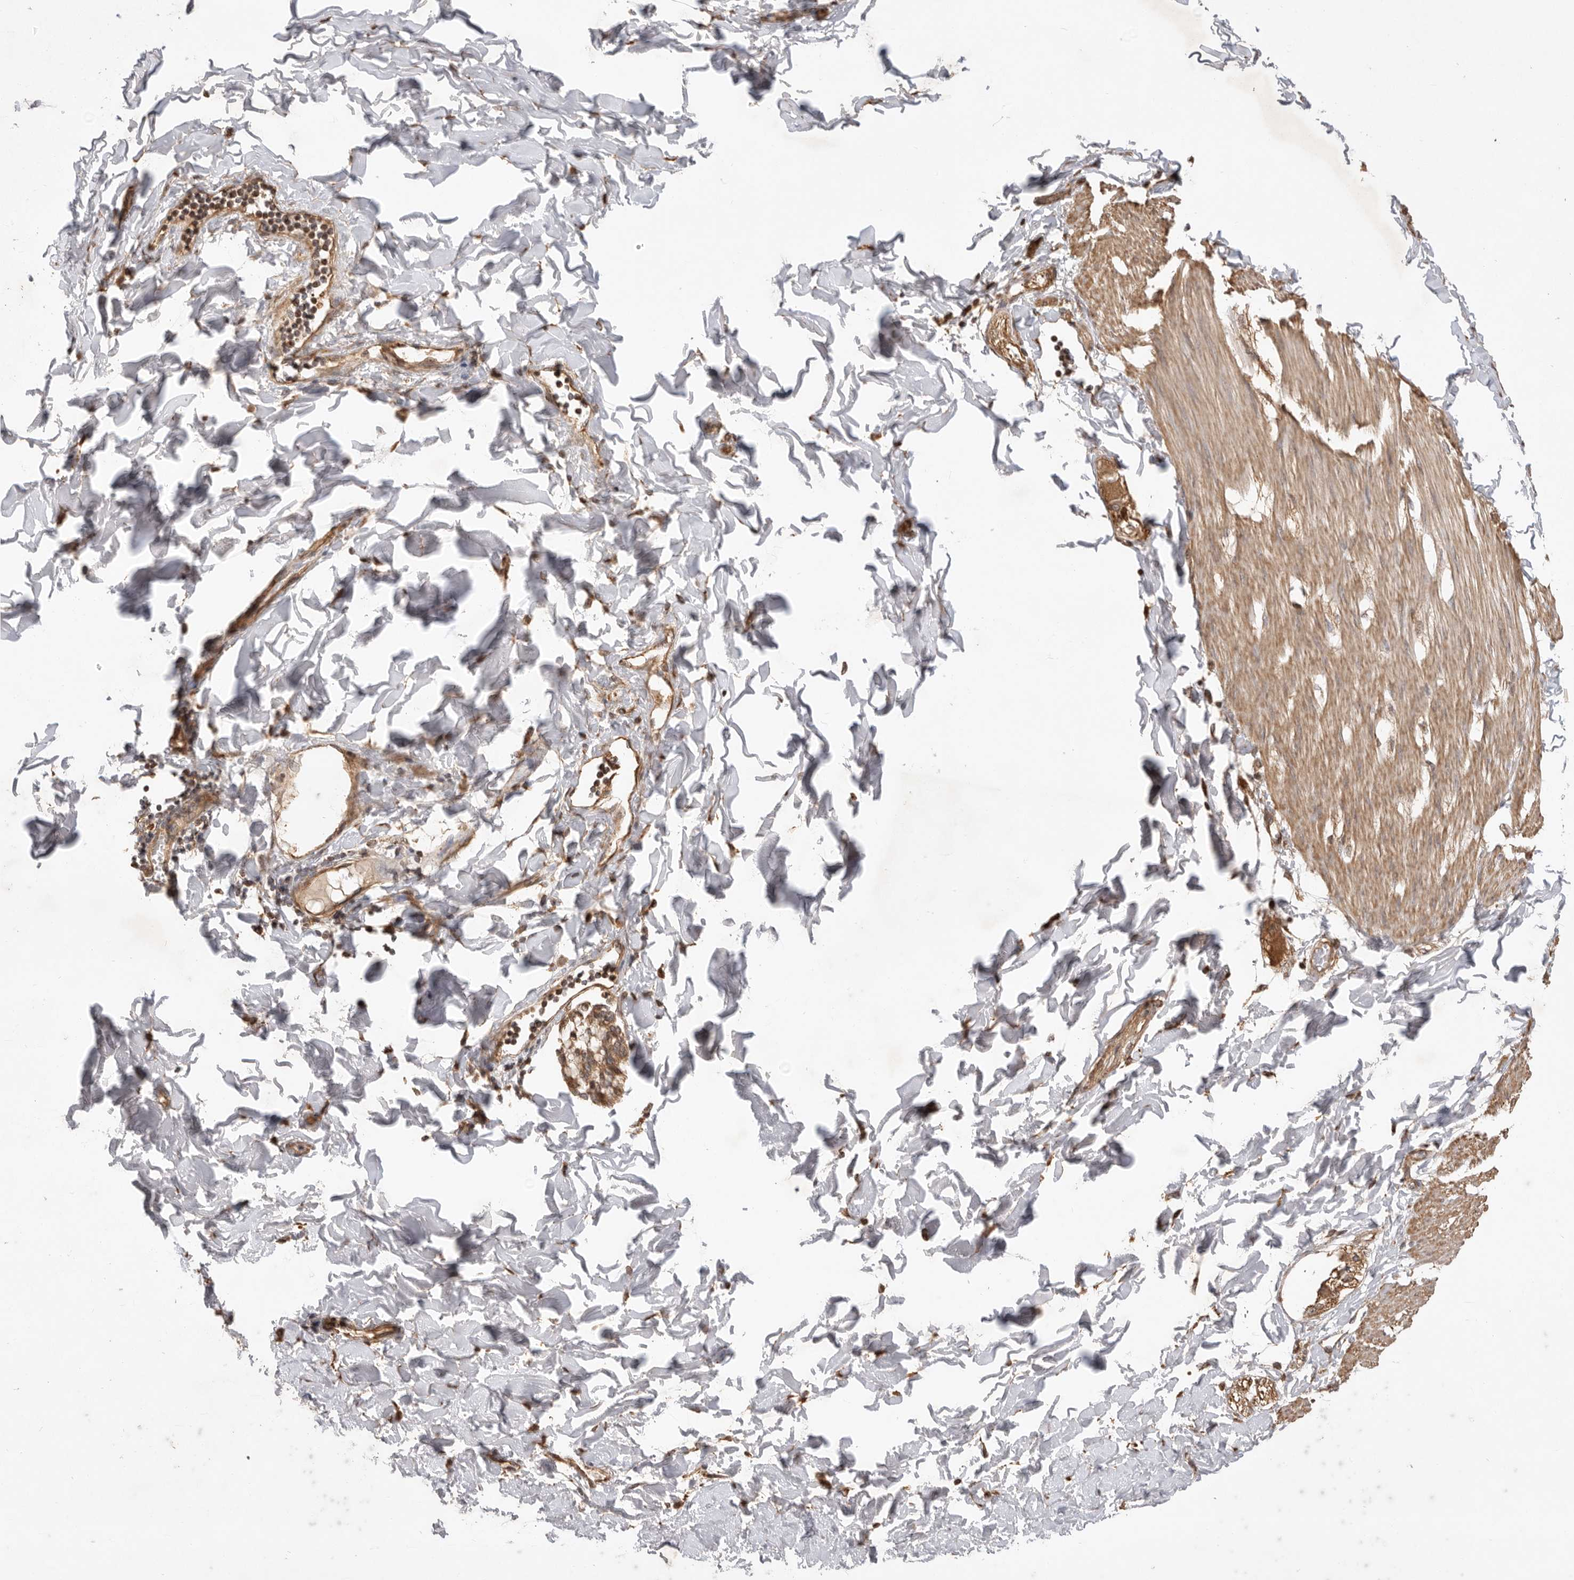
{"staining": {"intensity": "weak", "quantity": ">75%", "location": "cytoplasmic/membranous"}, "tissue": "smooth muscle", "cell_type": "Smooth muscle cells", "image_type": "normal", "snomed": [{"axis": "morphology", "description": "Normal tissue, NOS"}, {"axis": "morphology", "description": "Adenocarcinoma, NOS"}, {"axis": "topography", "description": "Smooth muscle"}, {"axis": "topography", "description": "Colon"}], "caption": "Weak cytoplasmic/membranous staining for a protein is seen in about >75% of smooth muscle cells of normal smooth muscle using immunohistochemistry (IHC).", "gene": "DPH7", "patient": {"sex": "male", "age": 14}}